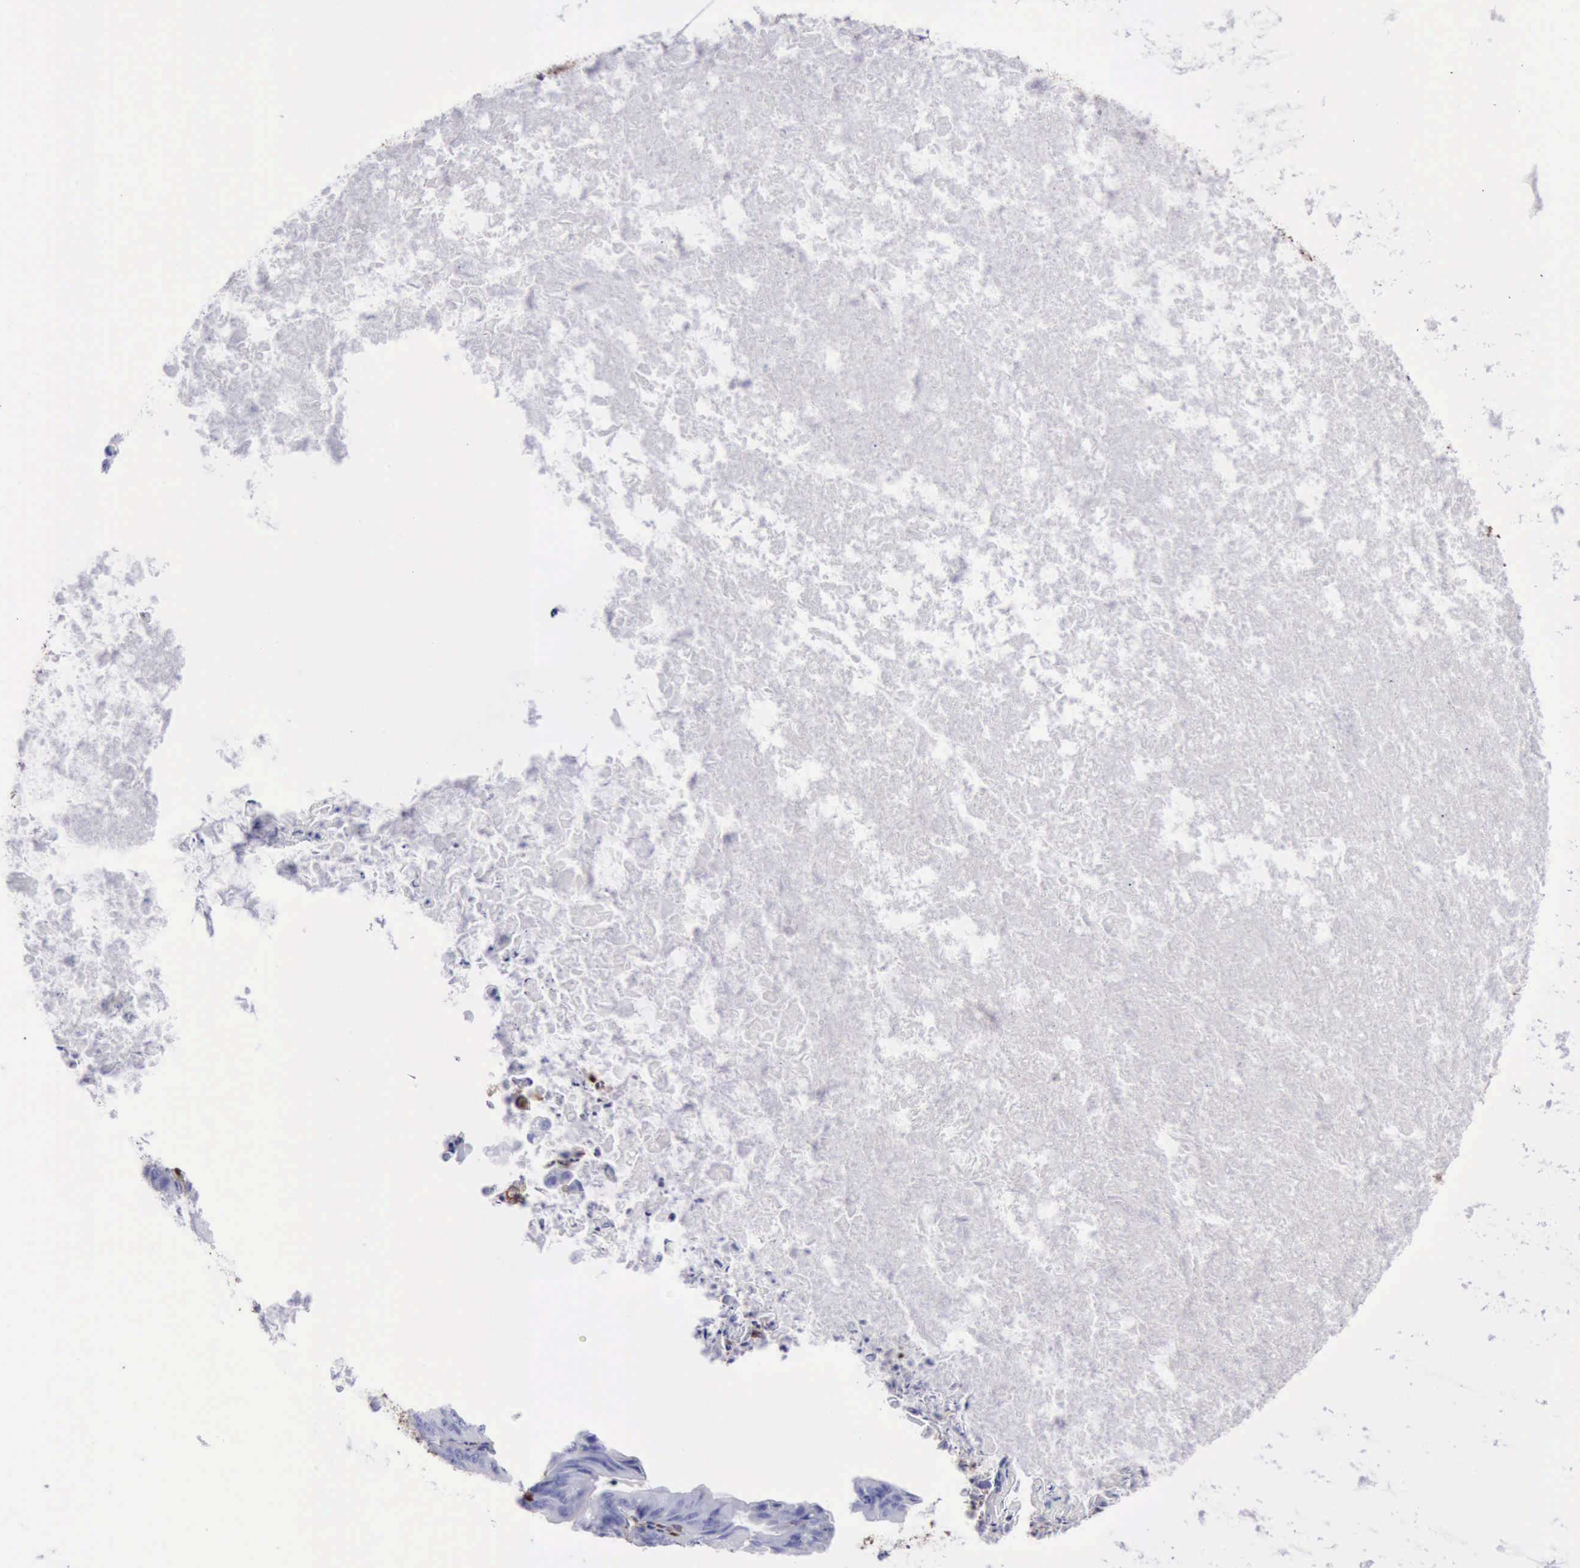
{"staining": {"intensity": "negative", "quantity": "none", "location": "none"}, "tissue": "ovarian cancer", "cell_type": "Tumor cells", "image_type": "cancer", "snomed": [{"axis": "morphology", "description": "Cystadenocarcinoma, mucinous, NOS"}, {"axis": "topography", "description": "Ovary"}], "caption": "Immunohistochemistry (IHC) of ovarian mucinous cystadenocarcinoma demonstrates no expression in tumor cells.", "gene": "FLNA", "patient": {"sex": "female", "age": 37}}